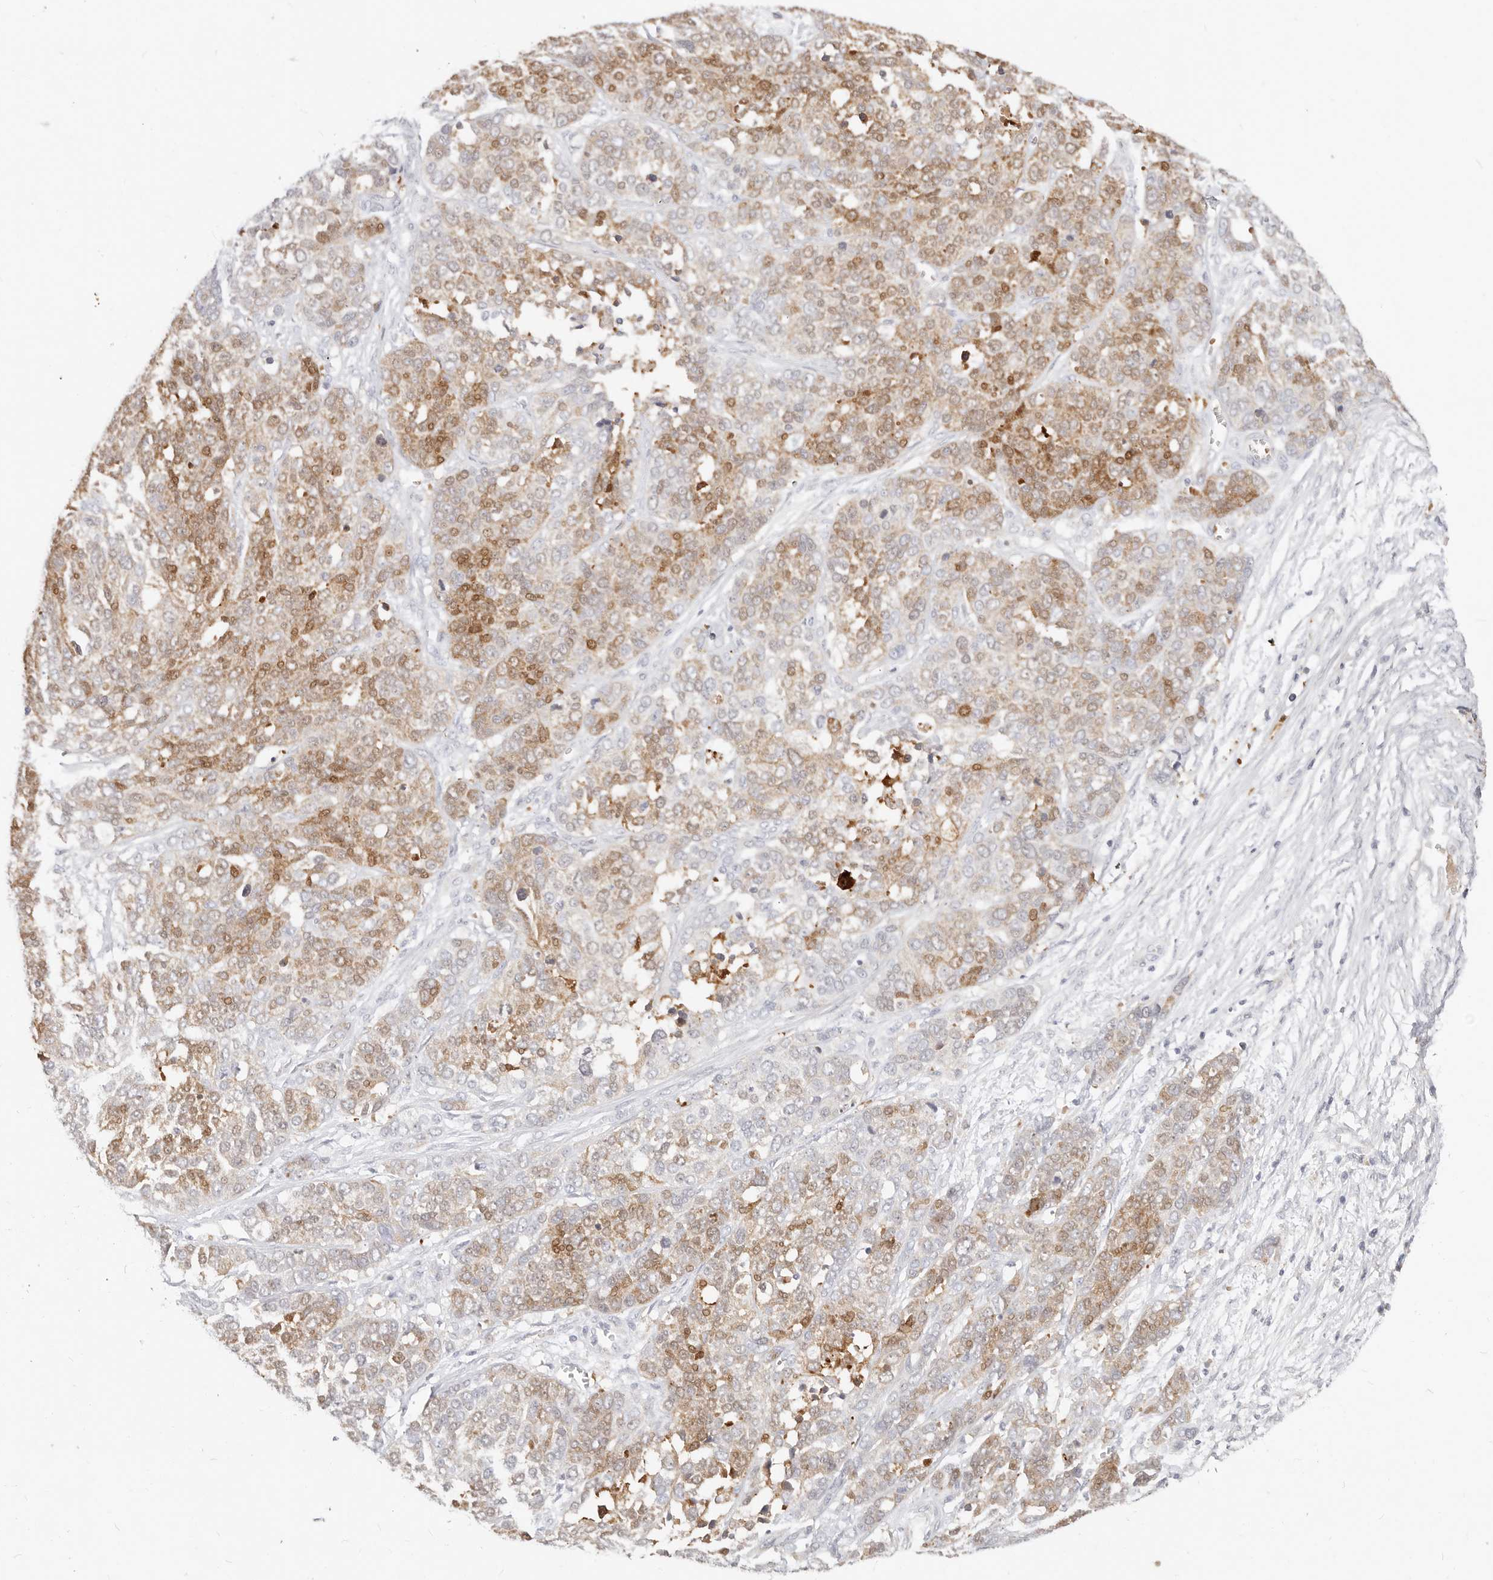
{"staining": {"intensity": "moderate", "quantity": ">75%", "location": "cytoplasmic/membranous,nuclear"}, "tissue": "ovarian cancer", "cell_type": "Tumor cells", "image_type": "cancer", "snomed": [{"axis": "morphology", "description": "Cystadenocarcinoma, serous, NOS"}, {"axis": "topography", "description": "Ovary"}], "caption": "A brown stain labels moderate cytoplasmic/membranous and nuclear positivity of a protein in human ovarian cancer (serous cystadenocarcinoma) tumor cells. The staining was performed using DAB, with brown indicating positive protein expression. Nuclei are stained blue with hematoxylin.", "gene": "ZRANB1", "patient": {"sex": "female", "age": 44}}